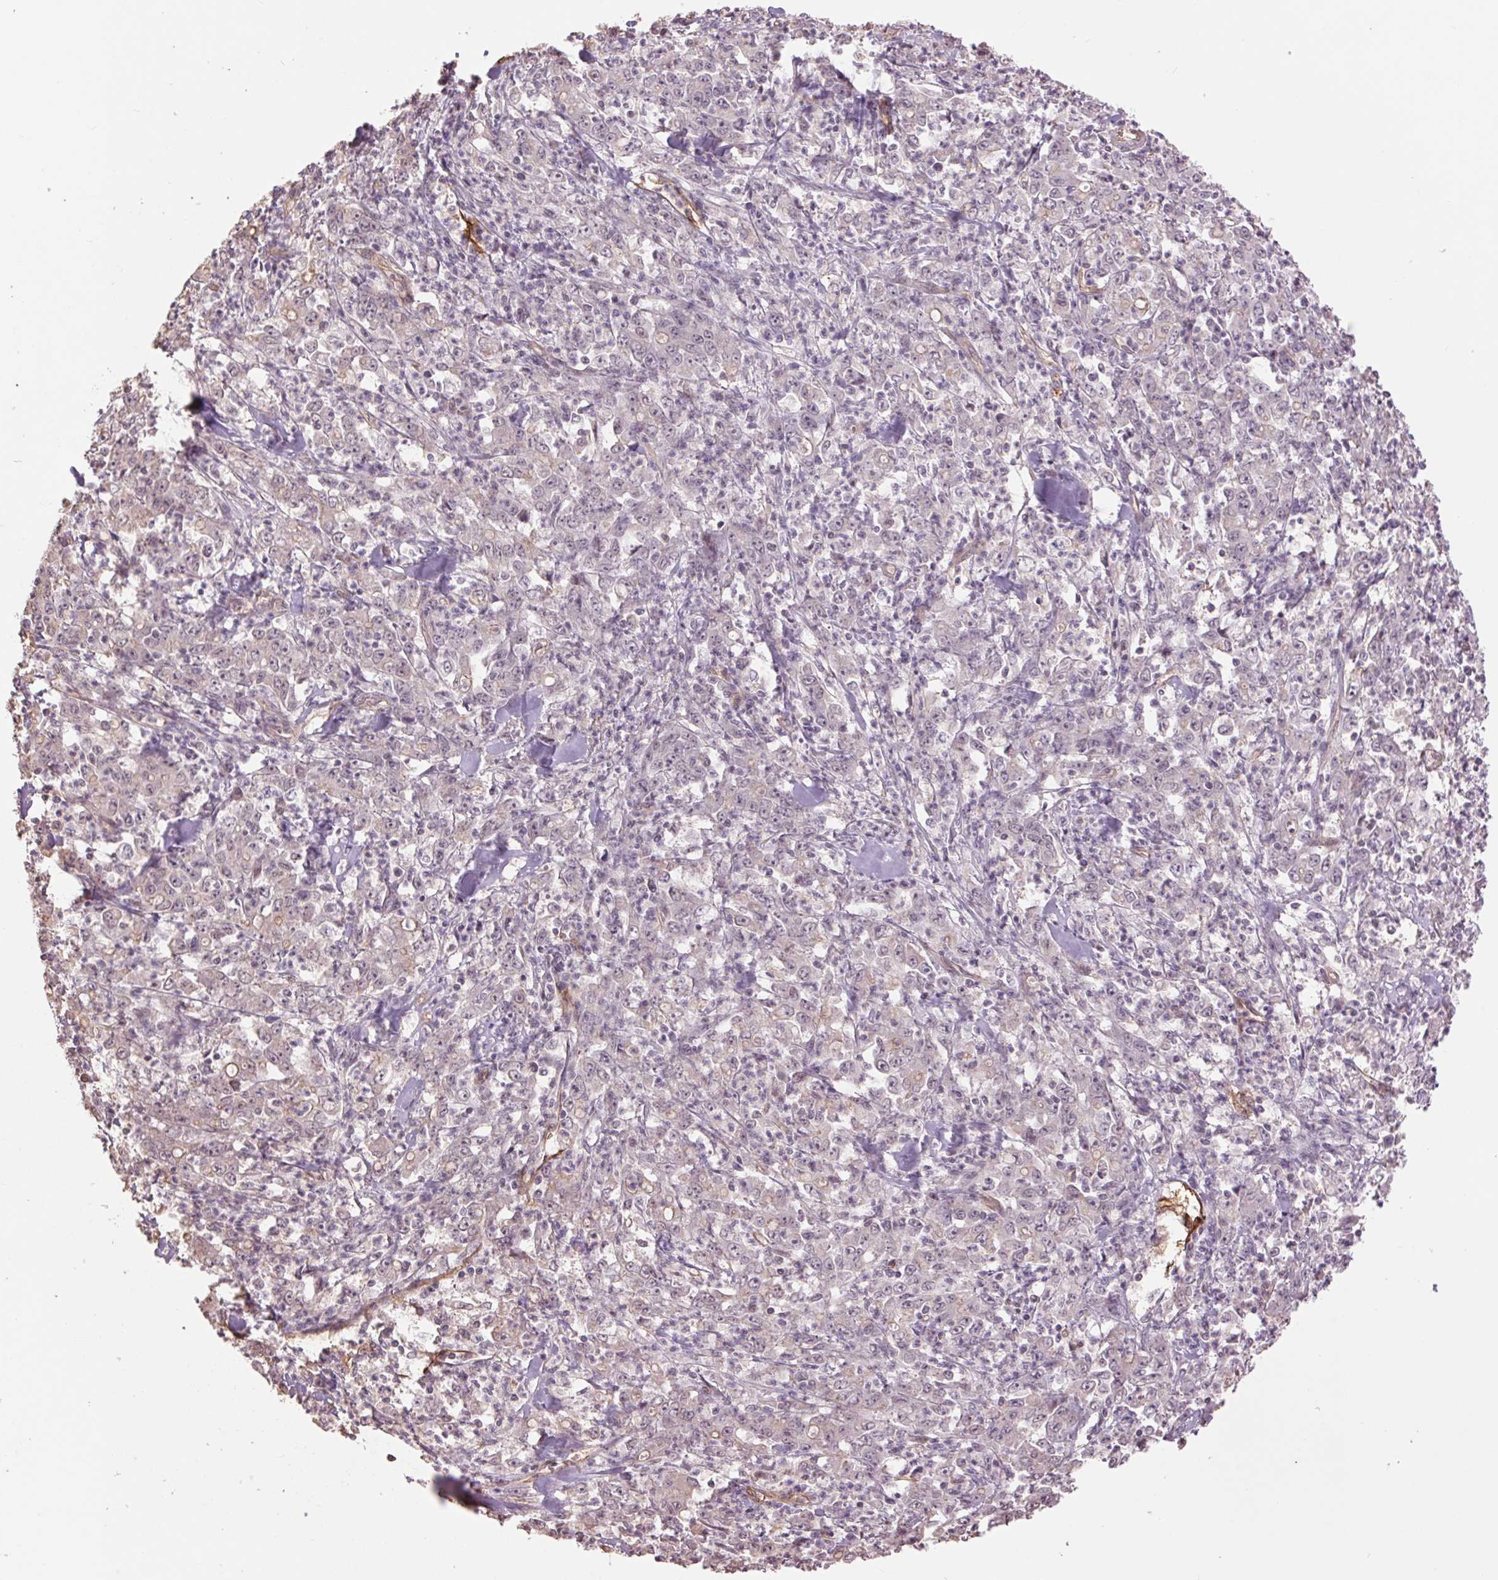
{"staining": {"intensity": "negative", "quantity": "none", "location": "none"}, "tissue": "stomach cancer", "cell_type": "Tumor cells", "image_type": "cancer", "snomed": [{"axis": "morphology", "description": "Adenocarcinoma, NOS"}, {"axis": "topography", "description": "Stomach, lower"}], "caption": "Immunohistochemical staining of human stomach adenocarcinoma reveals no significant expression in tumor cells. Brightfield microscopy of IHC stained with DAB (3,3'-diaminobenzidine) (brown) and hematoxylin (blue), captured at high magnification.", "gene": "PALM", "patient": {"sex": "female", "age": 71}}